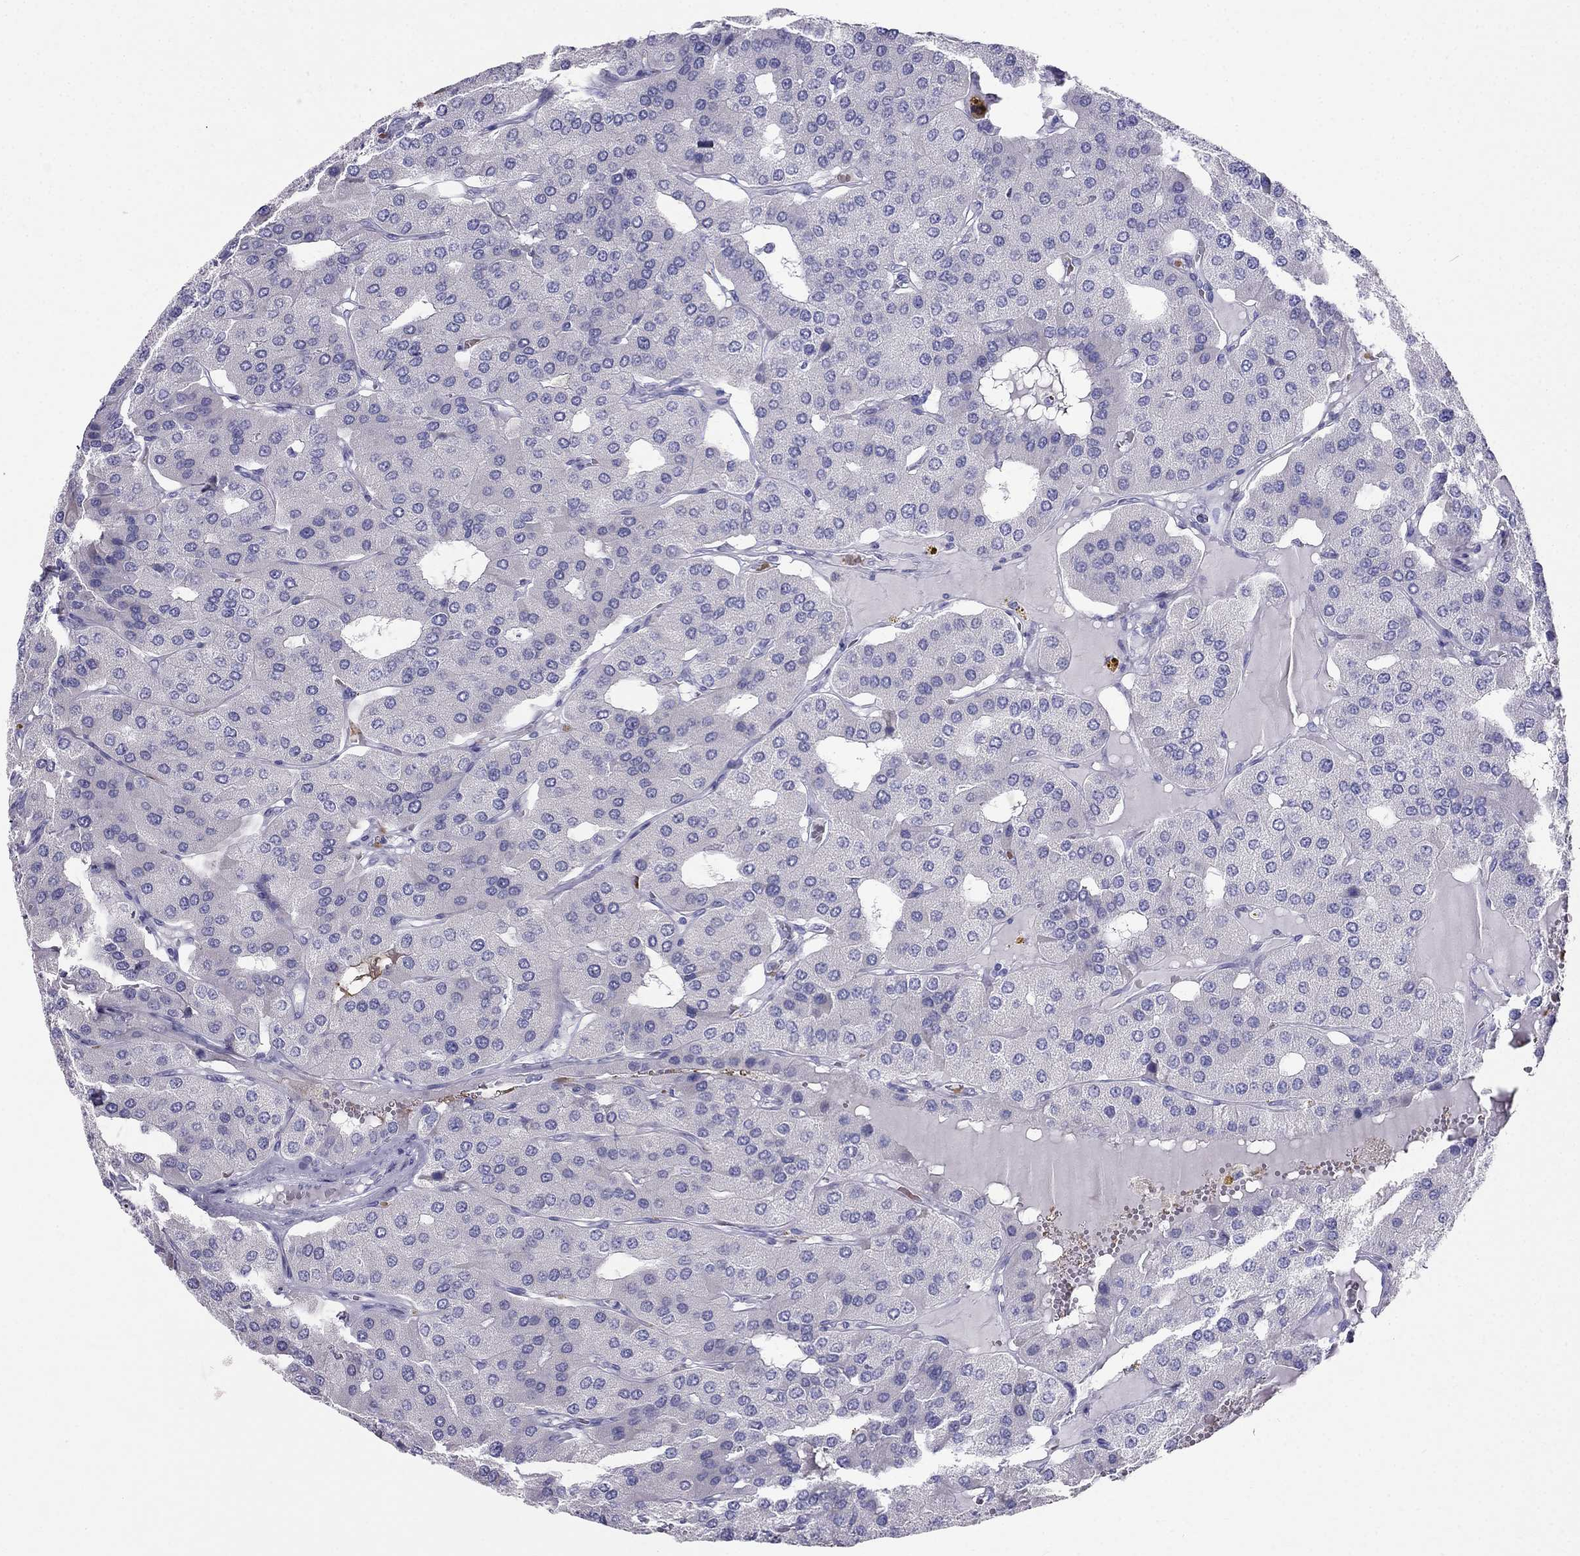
{"staining": {"intensity": "negative", "quantity": "none", "location": "none"}, "tissue": "parathyroid gland", "cell_type": "Glandular cells", "image_type": "normal", "snomed": [{"axis": "morphology", "description": "Normal tissue, NOS"}, {"axis": "morphology", "description": "Adenoma, NOS"}, {"axis": "topography", "description": "Parathyroid gland"}], "caption": "Immunohistochemistry histopathology image of normal parathyroid gland stained for a protein (brown), which shows no expression in glandular cells. Nuclei are stained in blue.", "gene": "DNAAF6", "patient": {"sex": "female", "age": 86}}